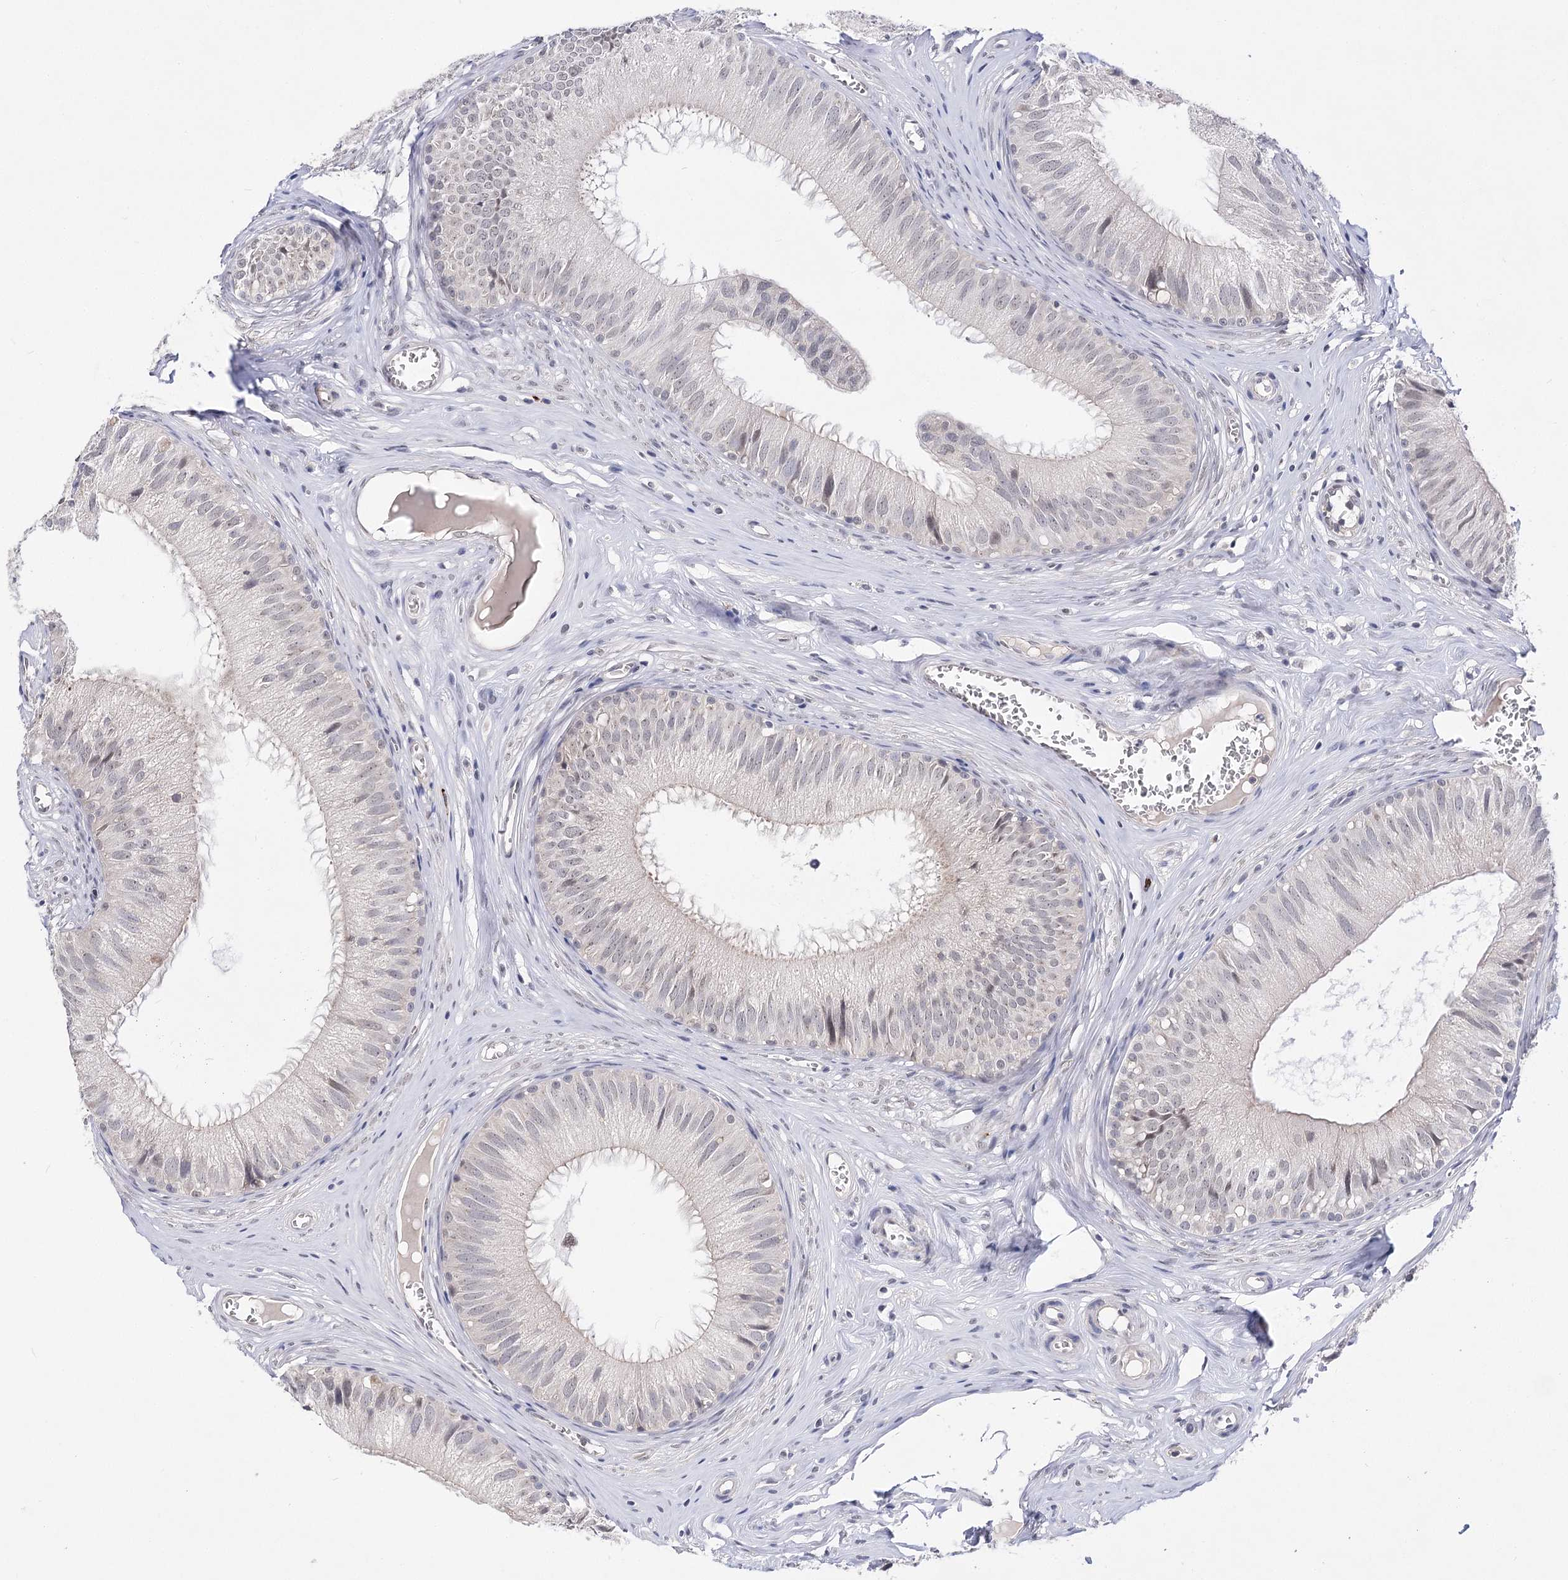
{"staining": {"intensity": "weak", "quantity": "25%-75%", "location": "nuclear"}, "tissue": "epididymis", "cell_type": "Glandular cells", "image_type": "normal", "snomed": [{"axis": "morphology", "description": "Normal tissue, NOS"}, {"axis": "topography", "description": "Epididymis"}], "caption": "Brown immunohistochemical staining in normal human epididymis displays weak nuclear staining in about 25%-75% of glandular cells. (Stains: DAB (3,3'-diaminobenzidine) in brown, nuclei in blue, Microscopy: brightfield microscopy at high magnification).", "gene": "ATP10B", "patient": {"sex": "male", "age": 36}}